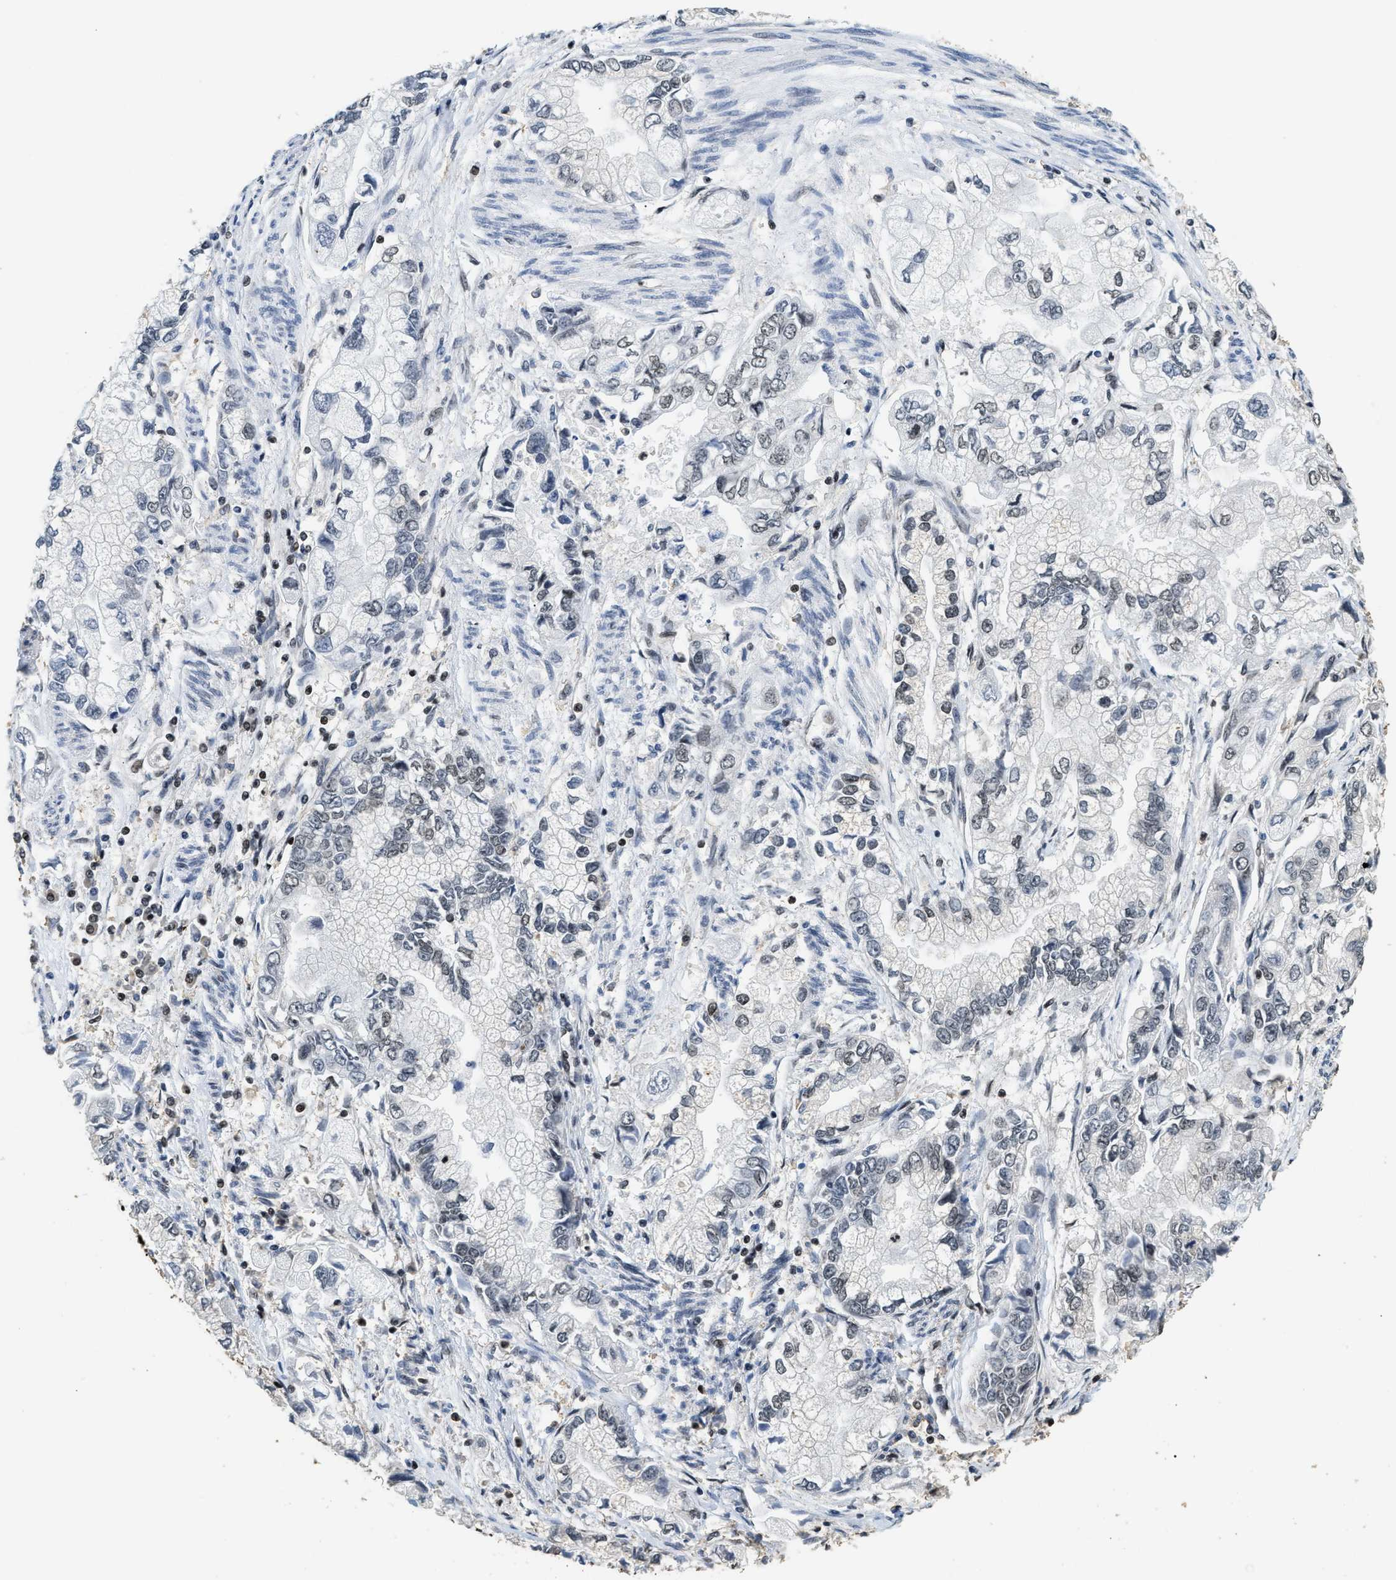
{"staining": {"intensity": "negative", "quantity": "none", "location": "none"}, "tissue": "stomach cancer", "cell_type": "Tumor cells", "image_type": "cancer", "snomed": [{"axis": "morphology", "description": "Normal tissue, NOS"}, {"axis": "morphology", "description": "Adenocarcinoma, NOS"}, {"axis": "topography", "description": "Stomach"}], "caption": "The photomicrograph demonstrates no staining of tumor cells in stomach adenocarcinoma.", "gene": "RAD21", "patient": {"sex": "male", "age": 62}}